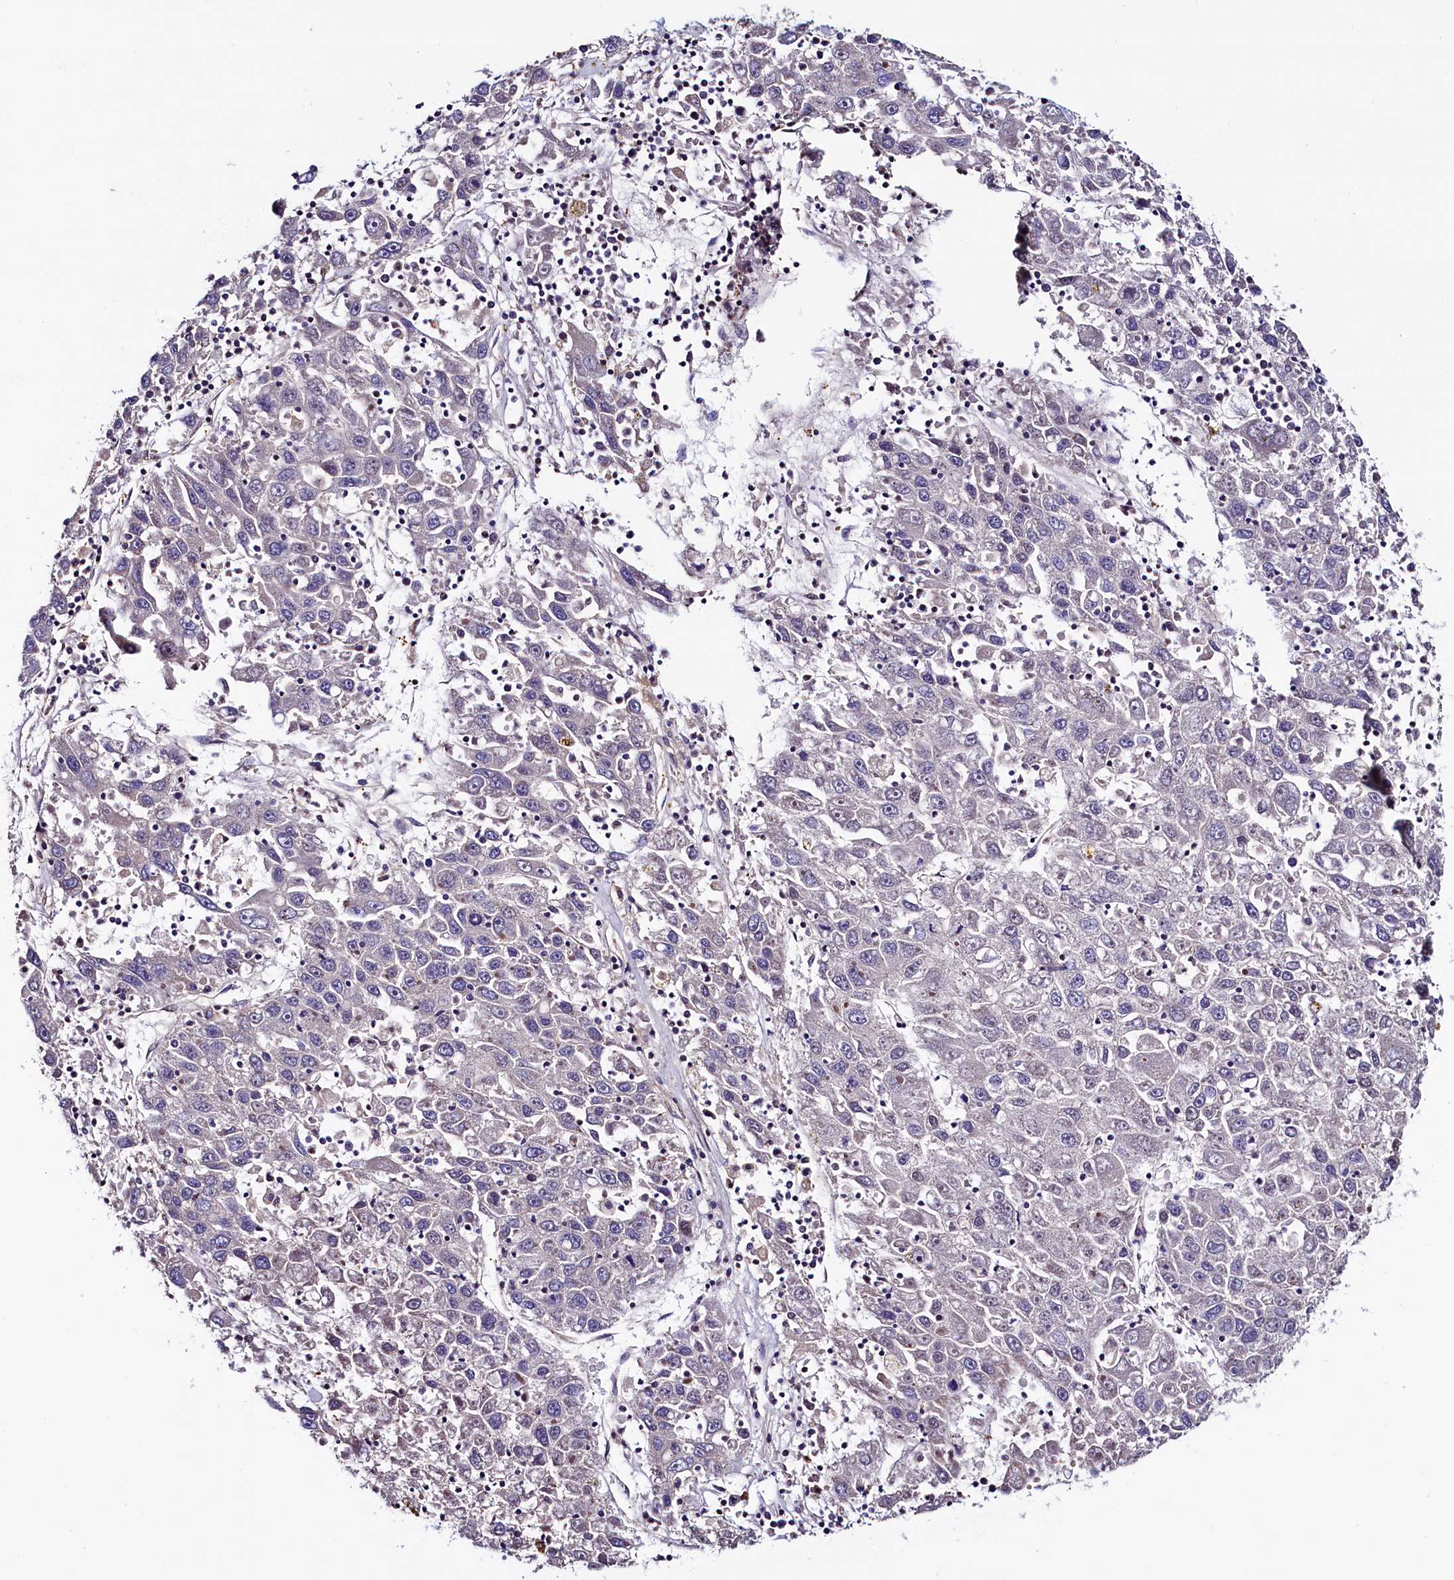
{"staining": {"intensity": "negative", "quantity": "none", "location": "none"}, "tissue": "liver cancer", "cell_type": "Tumor cells", "image_type": "cancer", "snomed": [{"axis": "morphology", "description": "Carcinoma, Hepatocellular, NOS"}, {"axis": "topography", "description": "Liver"}], "caption": "An image of human liver cancer is negative for staining in tumor cells.", "gene": "DUOXA1", "patient": {"sex": "male", "age": 49}}